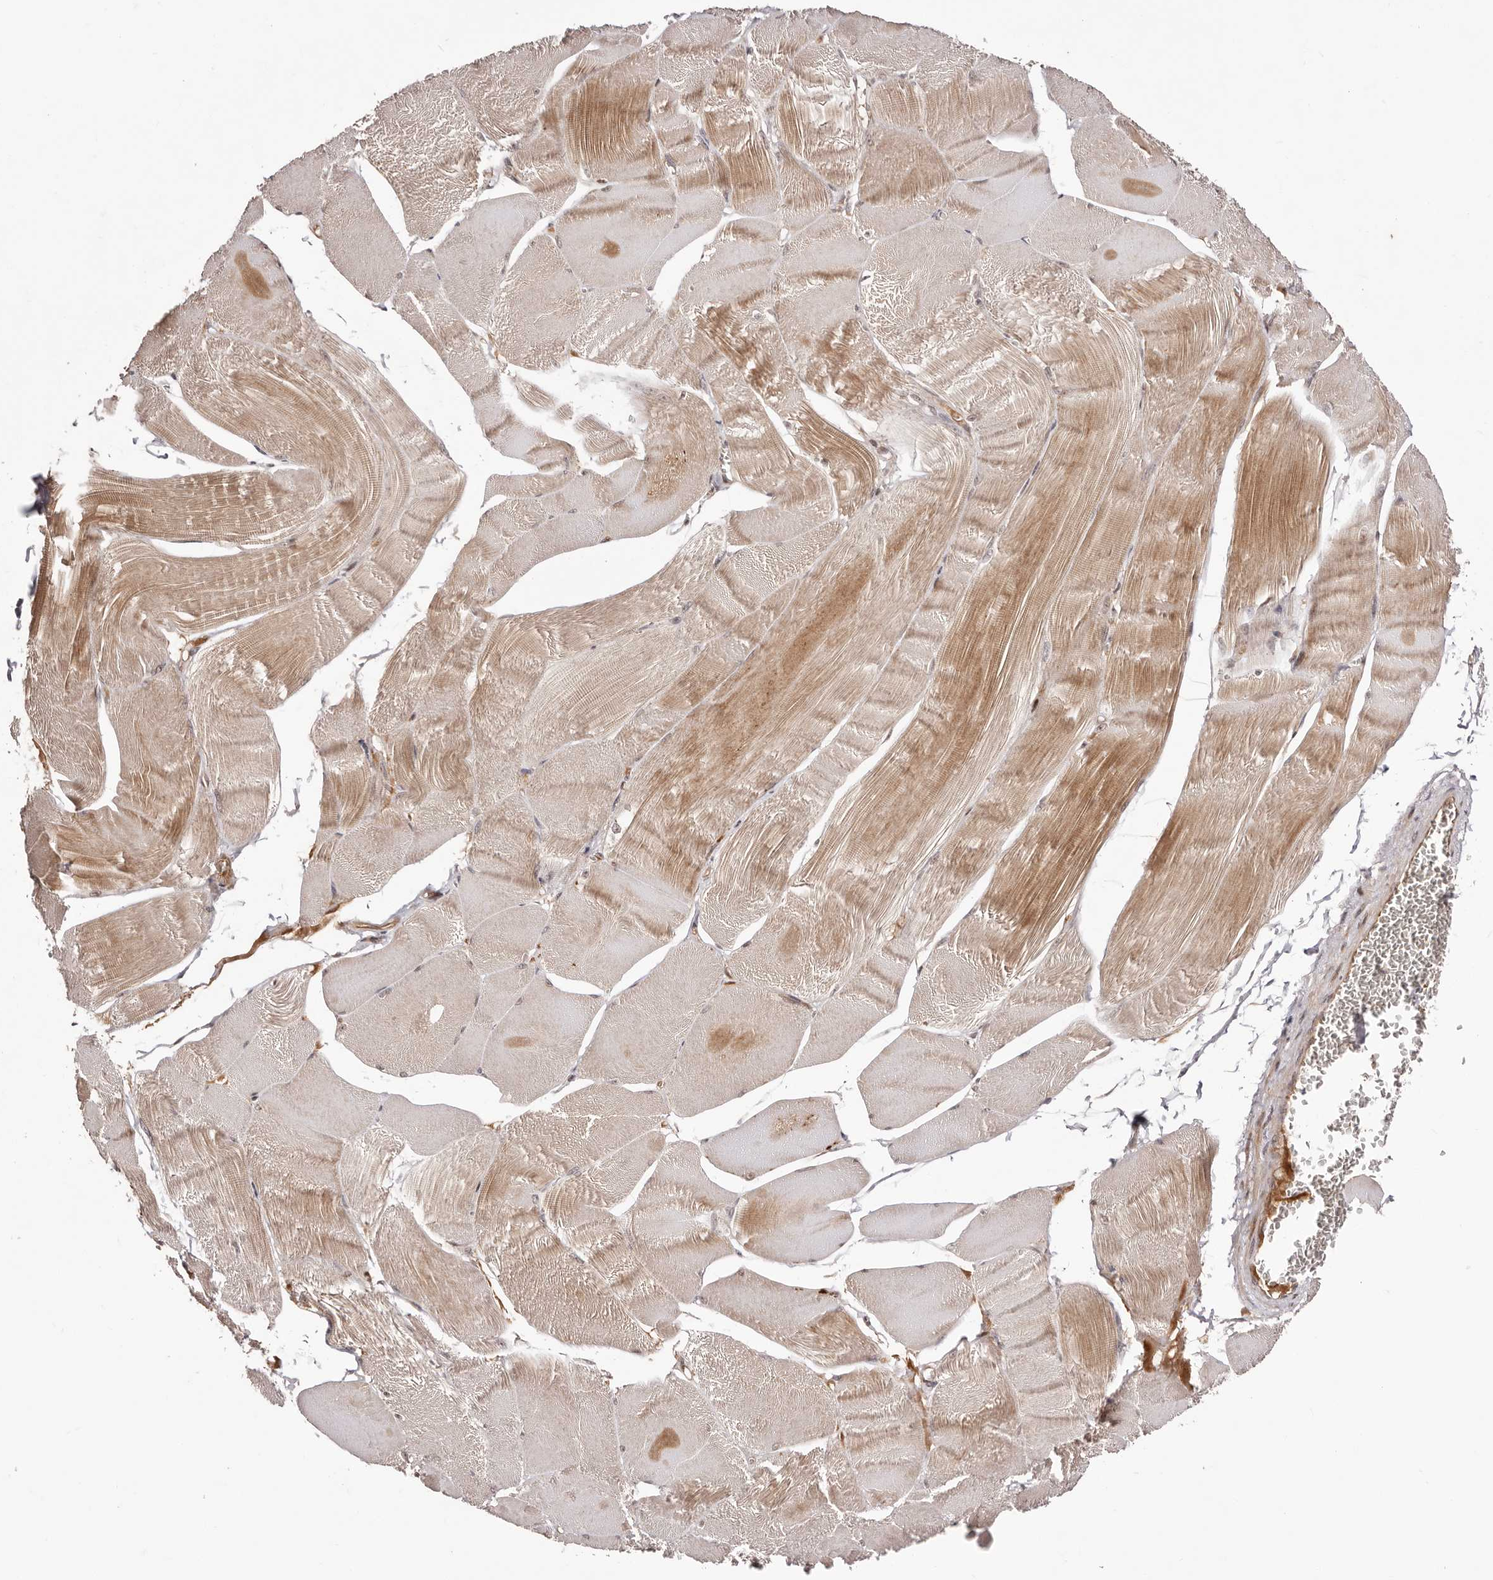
{"staining": {"intensity": "moderate", "quantity": "25%-75%", "location": "cytoplasmic/membranous"}, "tissue": "skeletal muscle", "cell_type": "Myocytes", "image_type": "normal", "snomed": [{"axis": "morphology", "description": "Normal tissue, NOS"}, {"axis": "morphology", "description": "Basal cell carcinoma"}, {"axis": "topography", "description": "Skeletal muscle"}], "caption": "This is an image of IHC staining of benign skeletal muscle, which shows moderate expression in the cytoplasmic/membranous of myocytes.", "gene": "EGR3", "patient": {"sex": "female", "age": 64}}